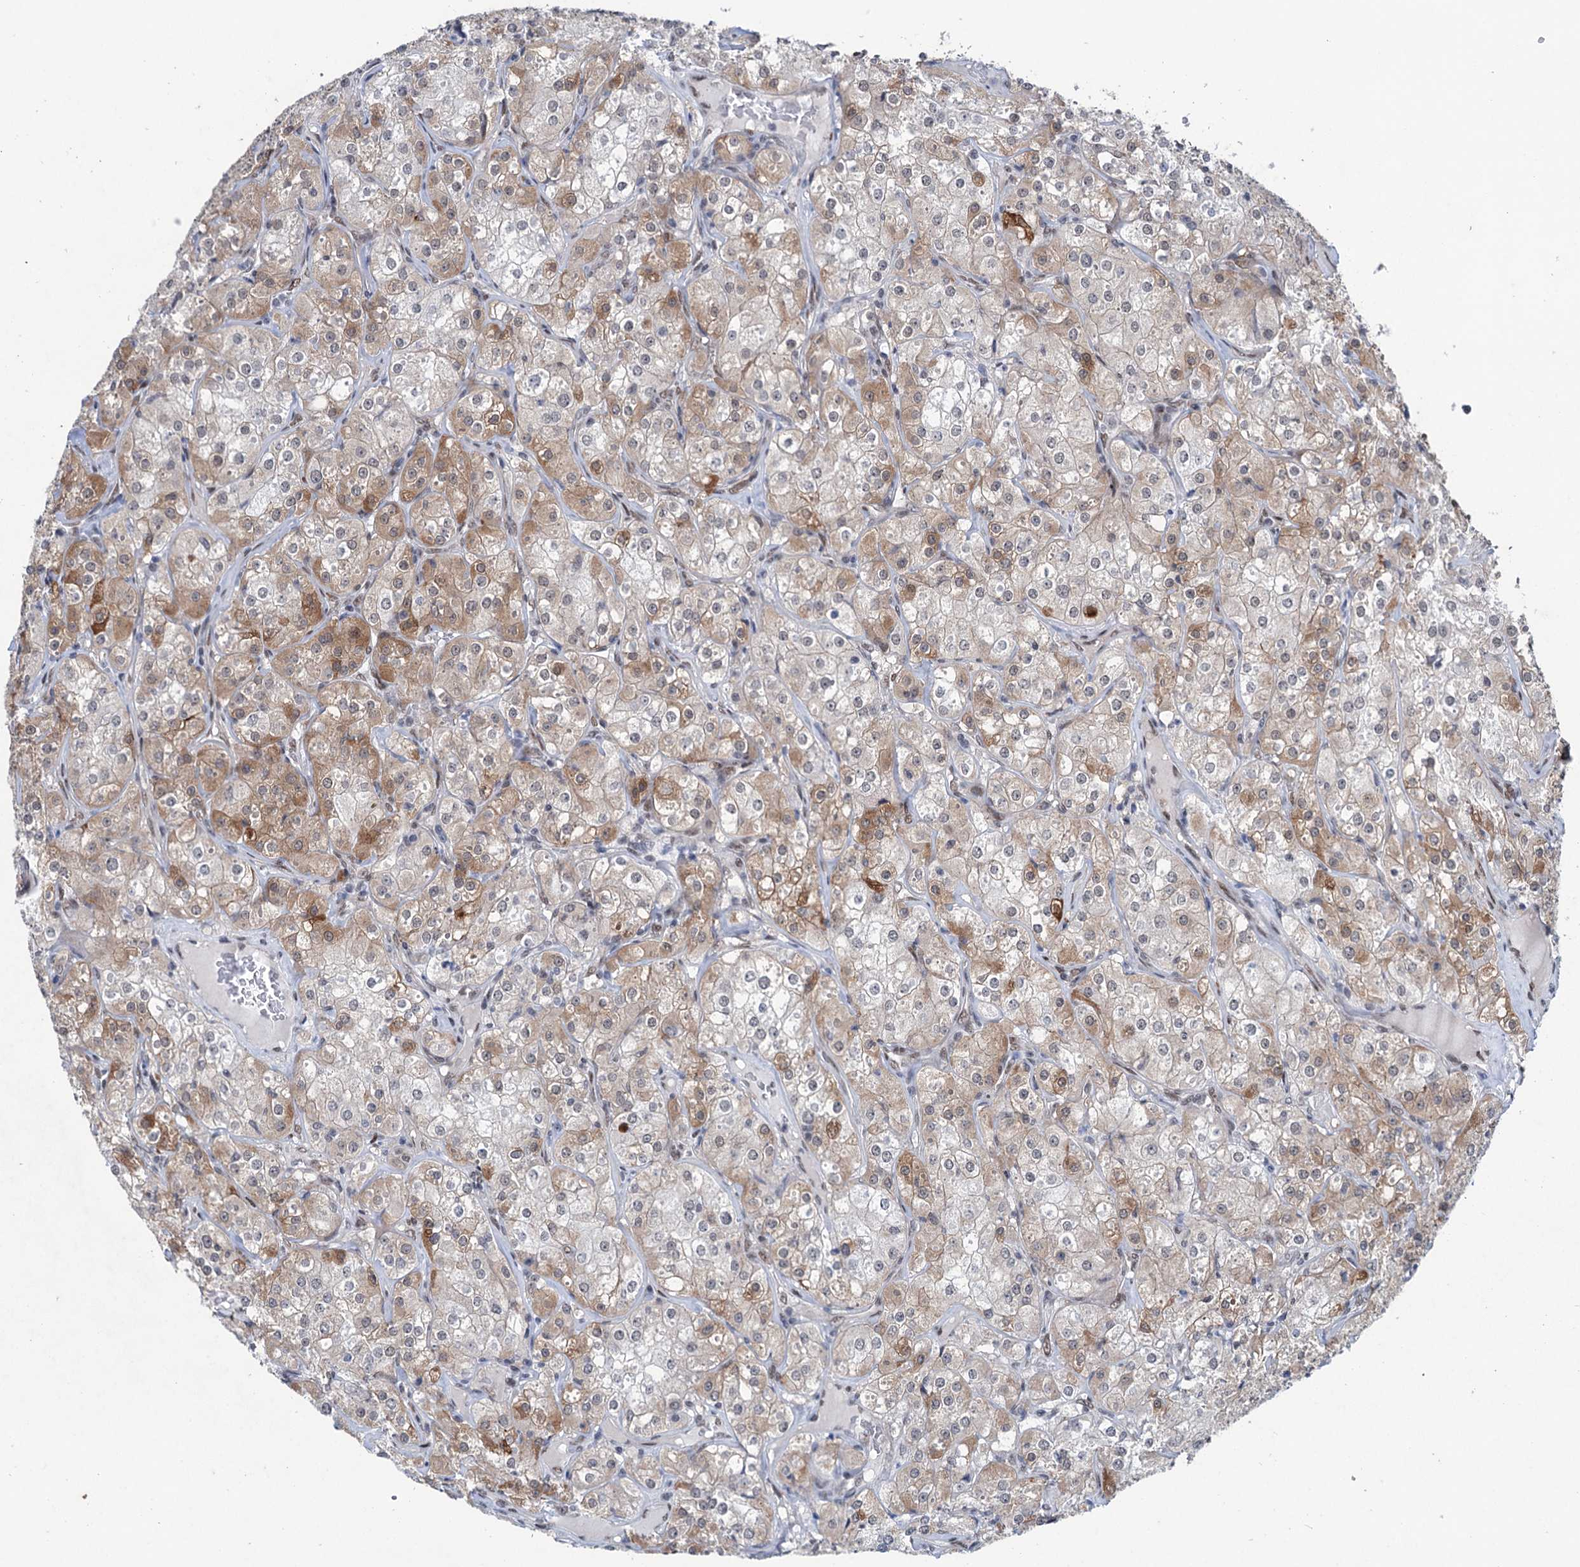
{"staining": {"intensity": "moderate", "quantity": "25%-75%", "location": "cytoplasmic/membranous"}, "tissue": "renal cancer", "cell_type": "Tumor cells", "image_type": "cancer", "snomed": [{"axis": "morphology", "description": "Adenocarcinoma, NOS"}, {"axis": "topography", "description": "Kidney"}], "caption": "Immunohistochemistry image of neoplastic tissue: human renal adenocarcinoma stained using IHC reveals medium levels of moderate protein expression localized specifically in the cytoplasmic/membranous of tumor cells, appearing as a cytoplasmic/membranous brown color.", "gene": "FAM53A", "patient": {"sex": "male", "age": 77}}